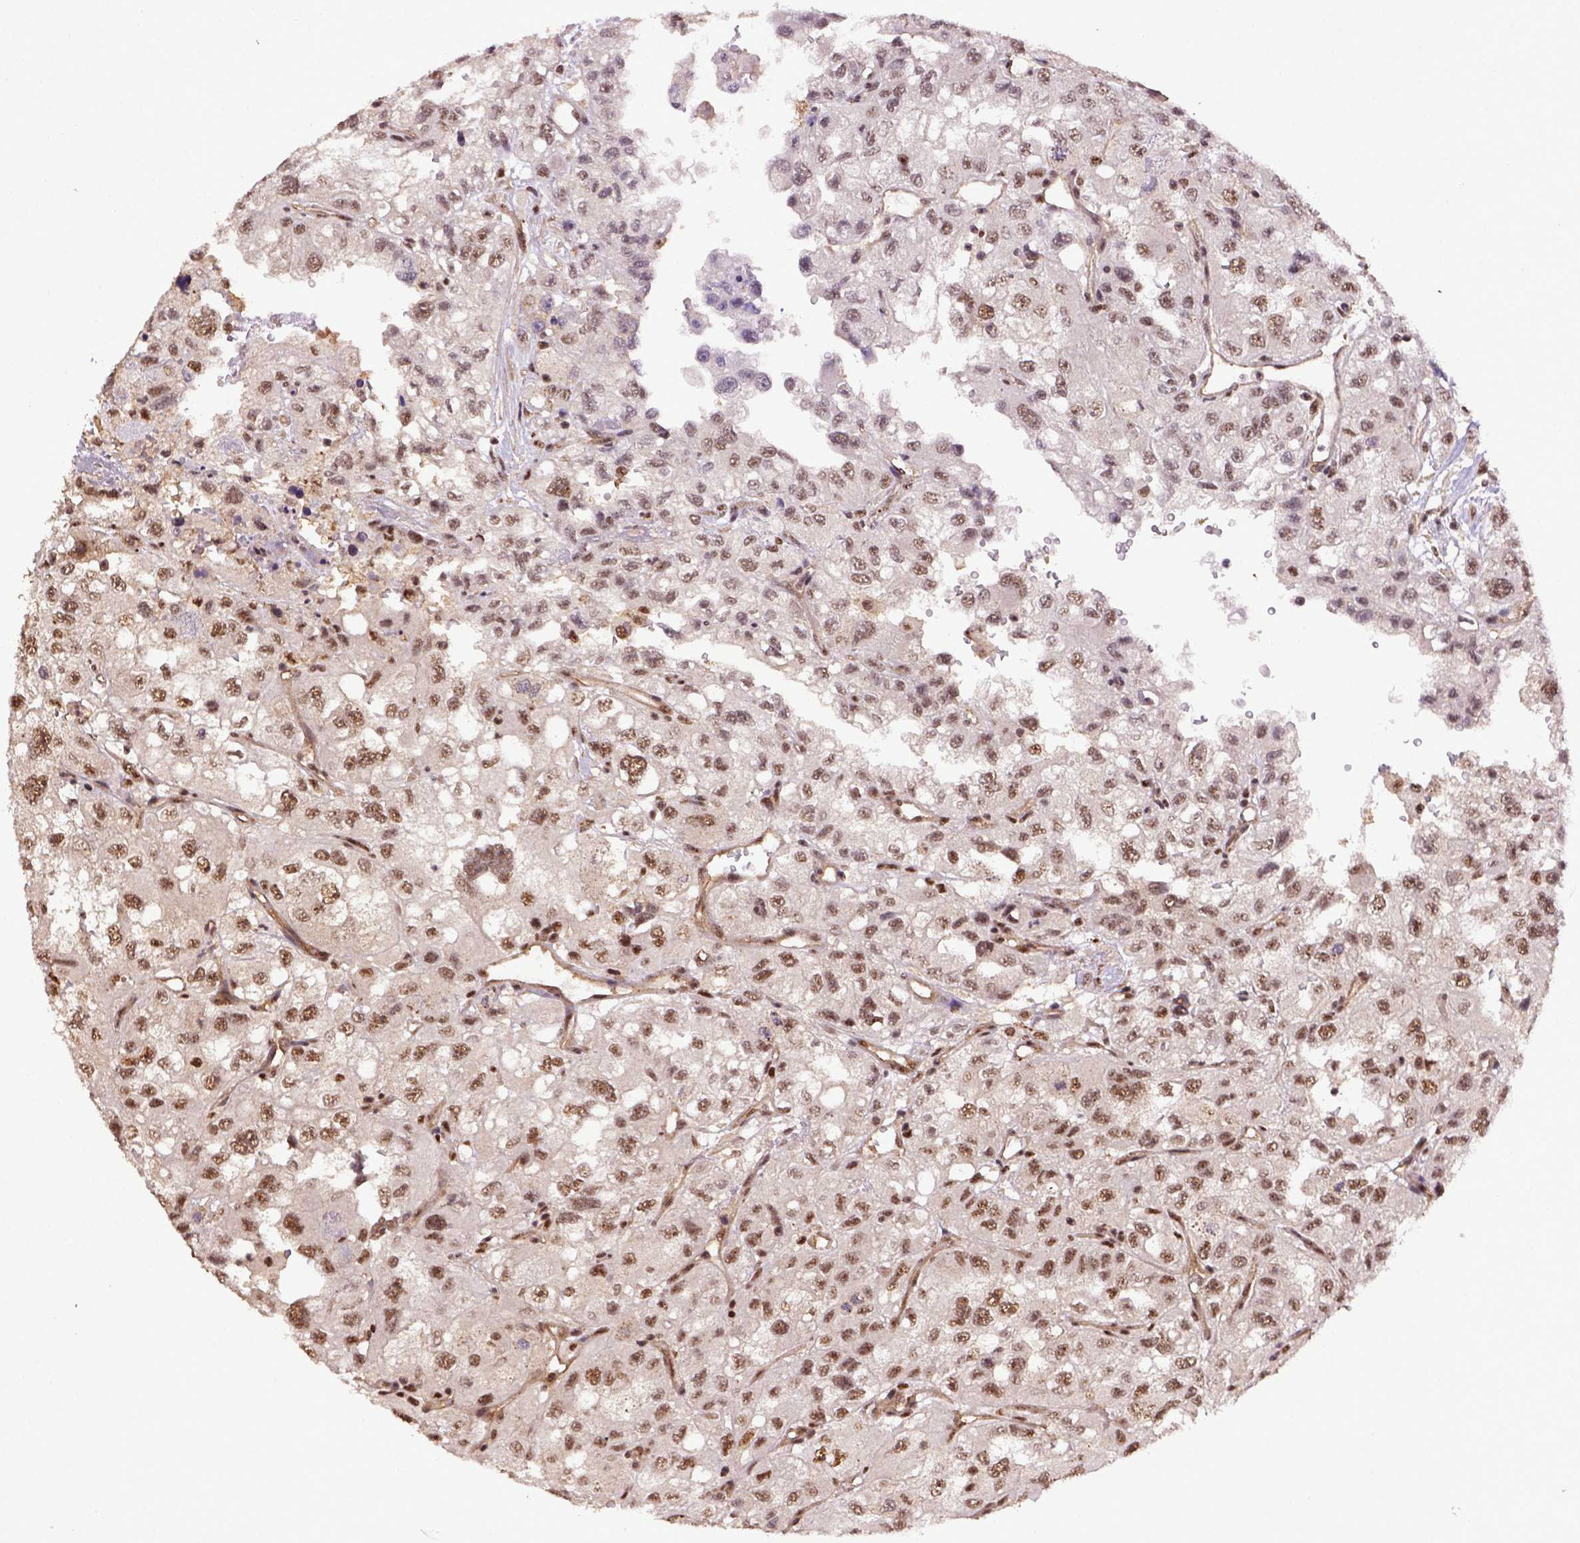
{"staining": {"intensity": "moderate", "quantity": ">75%", "location": "nuclear"}, "tissue": "renal cancer", "cell_type": "Tumor cells", "image_type": "cancer", "snomed": [{"axis": "morphology", "description": "Adenocarcinoma, NOS"}, {"axis": "topography", "description": "Kidney"}], "caption": "Renal adenocarcinoma stained with a protein marker reveals moderate staining in tumor cells.", "gene": "PPIG", "patient": {"sex": "male", "age": 64}}